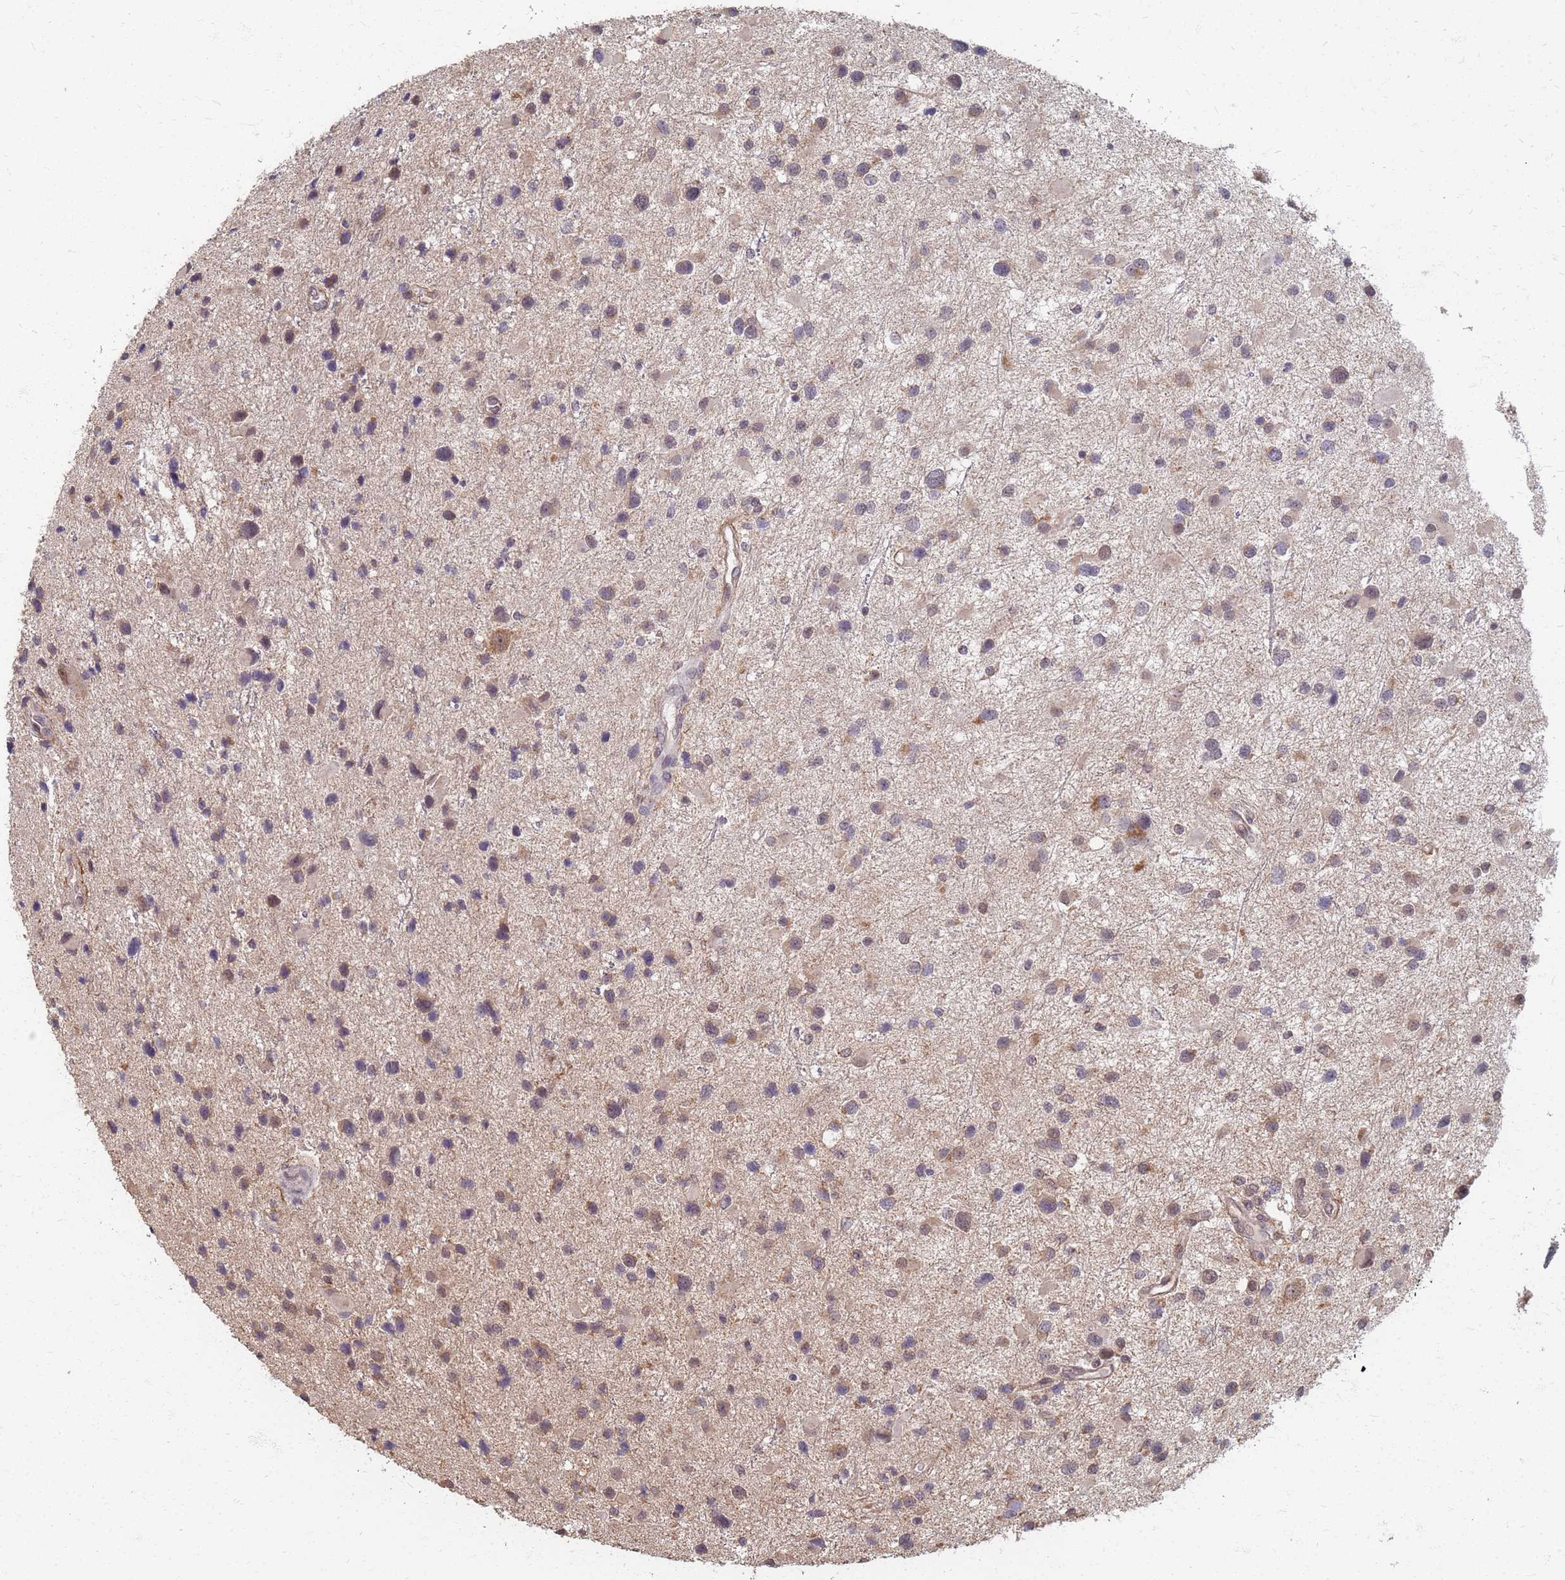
{"staining": {"intensity": "weak", "quantity": "25%-75%", "location": "cytoplasmic/membranous"}, "tissue": "glioma", "cell_type": "Tumor cells", "image_type": "cancer", "snomed": [{"axis": "morphology", "description": "Glioma, malignant, Low grade"}, {"axis": "topography", "description": "Brain"}], "caption": "A micrograph showing weak cytoplasmic/membranous positivity in about 25%-75% of tumor cells in malignant glioma (low-grade), as visualized by brown immunohistochemical staining.", "gene": "ITGB4", "patient": {"sex": "female", "age": 32}}